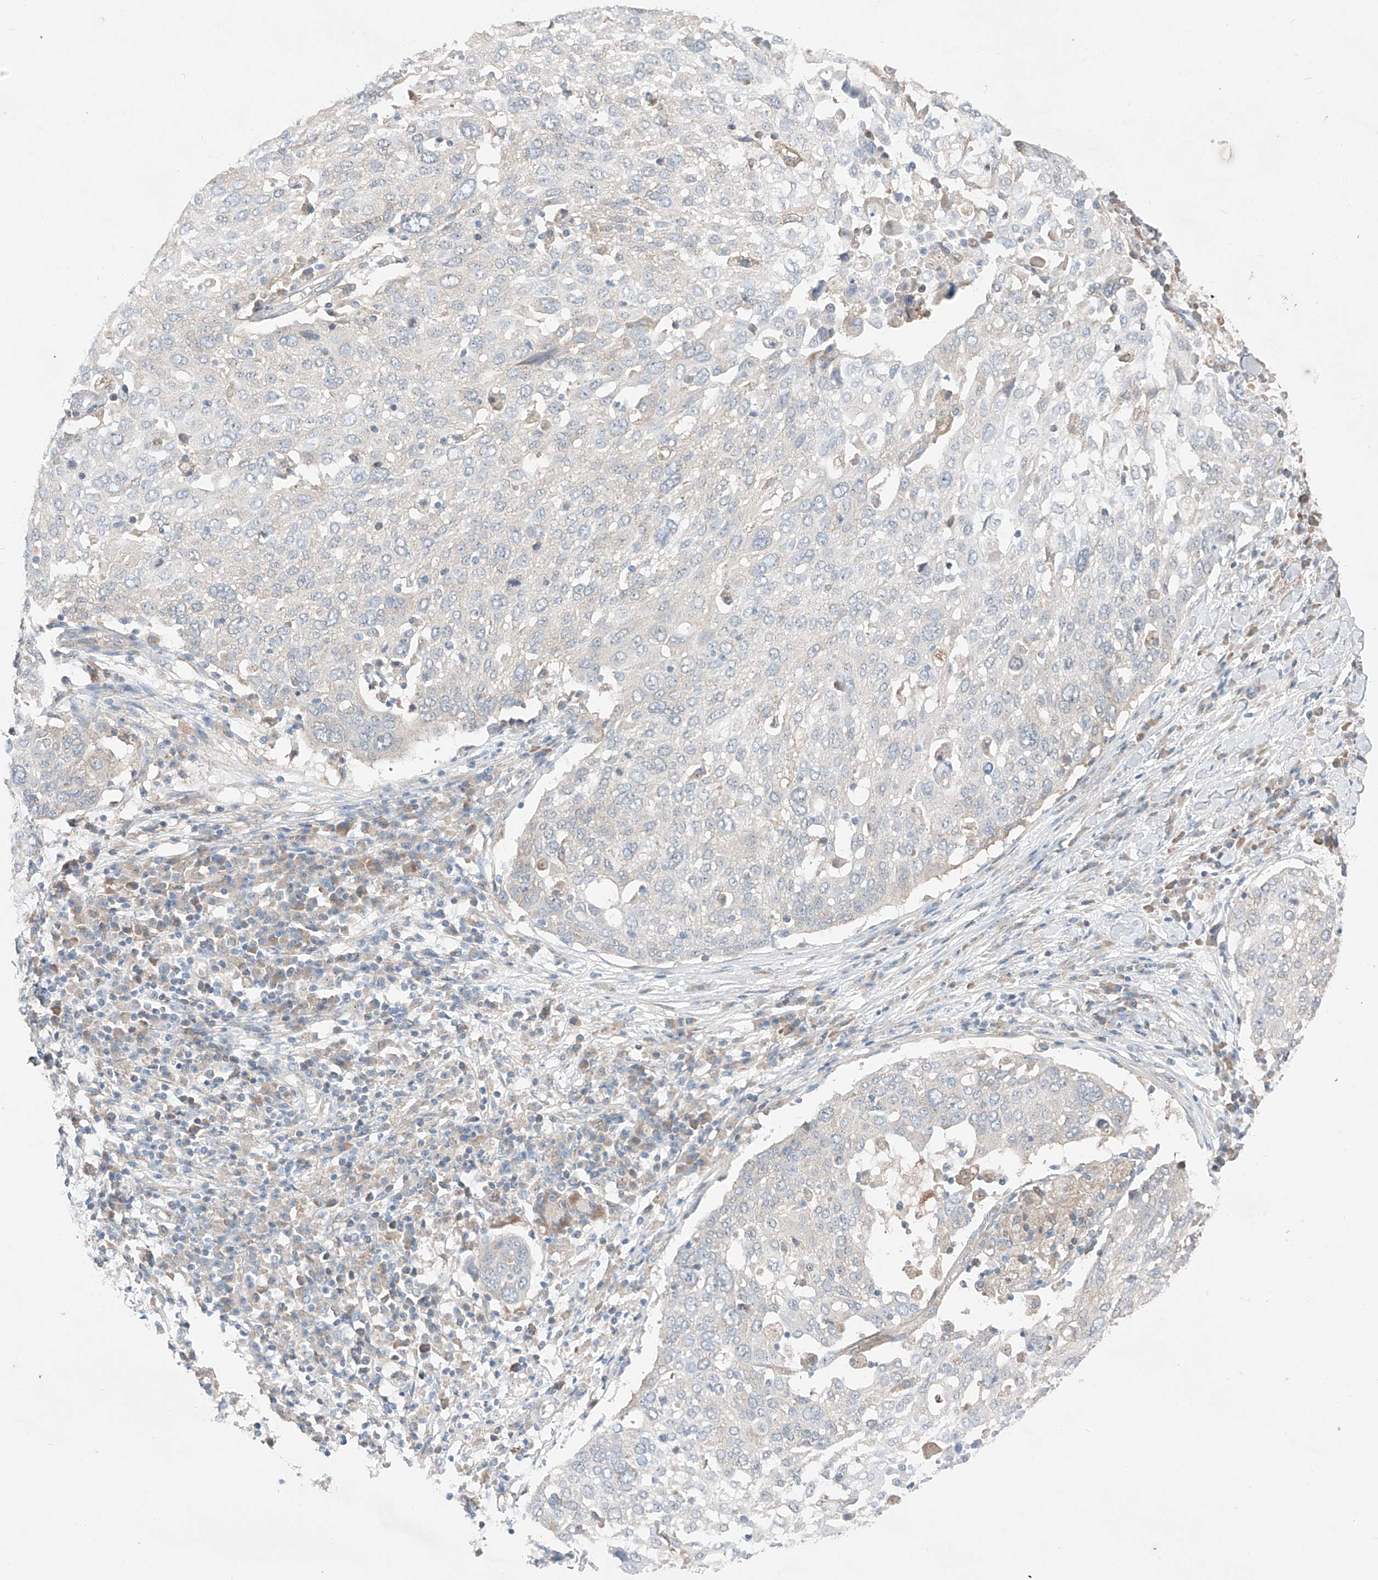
{"staining": {"intensity": "negative", "quantity": "none", "location": "none"}, "tissue": "lung cancer", "cell_type": "Tumor cells", "image_type": "cancer", "snomed": [{"axis": "morphology", "description": "Squamous cell carcinoma, NOS"}, {"axis": "topography", "description": "Lung"}], "caption": "Immunohistochemical staining of lung cancer (squamous cell carcinoma) demonstrates no significant positivity in tumor cells. Brightfield microscopy of IHC stained with DAB (3,3'-diaminobenzidine) (brown) and hematoxylin (blue), captured at high magnification.", "gene": "RUSC1", "patient": {"sex": "male", "age": 65}}